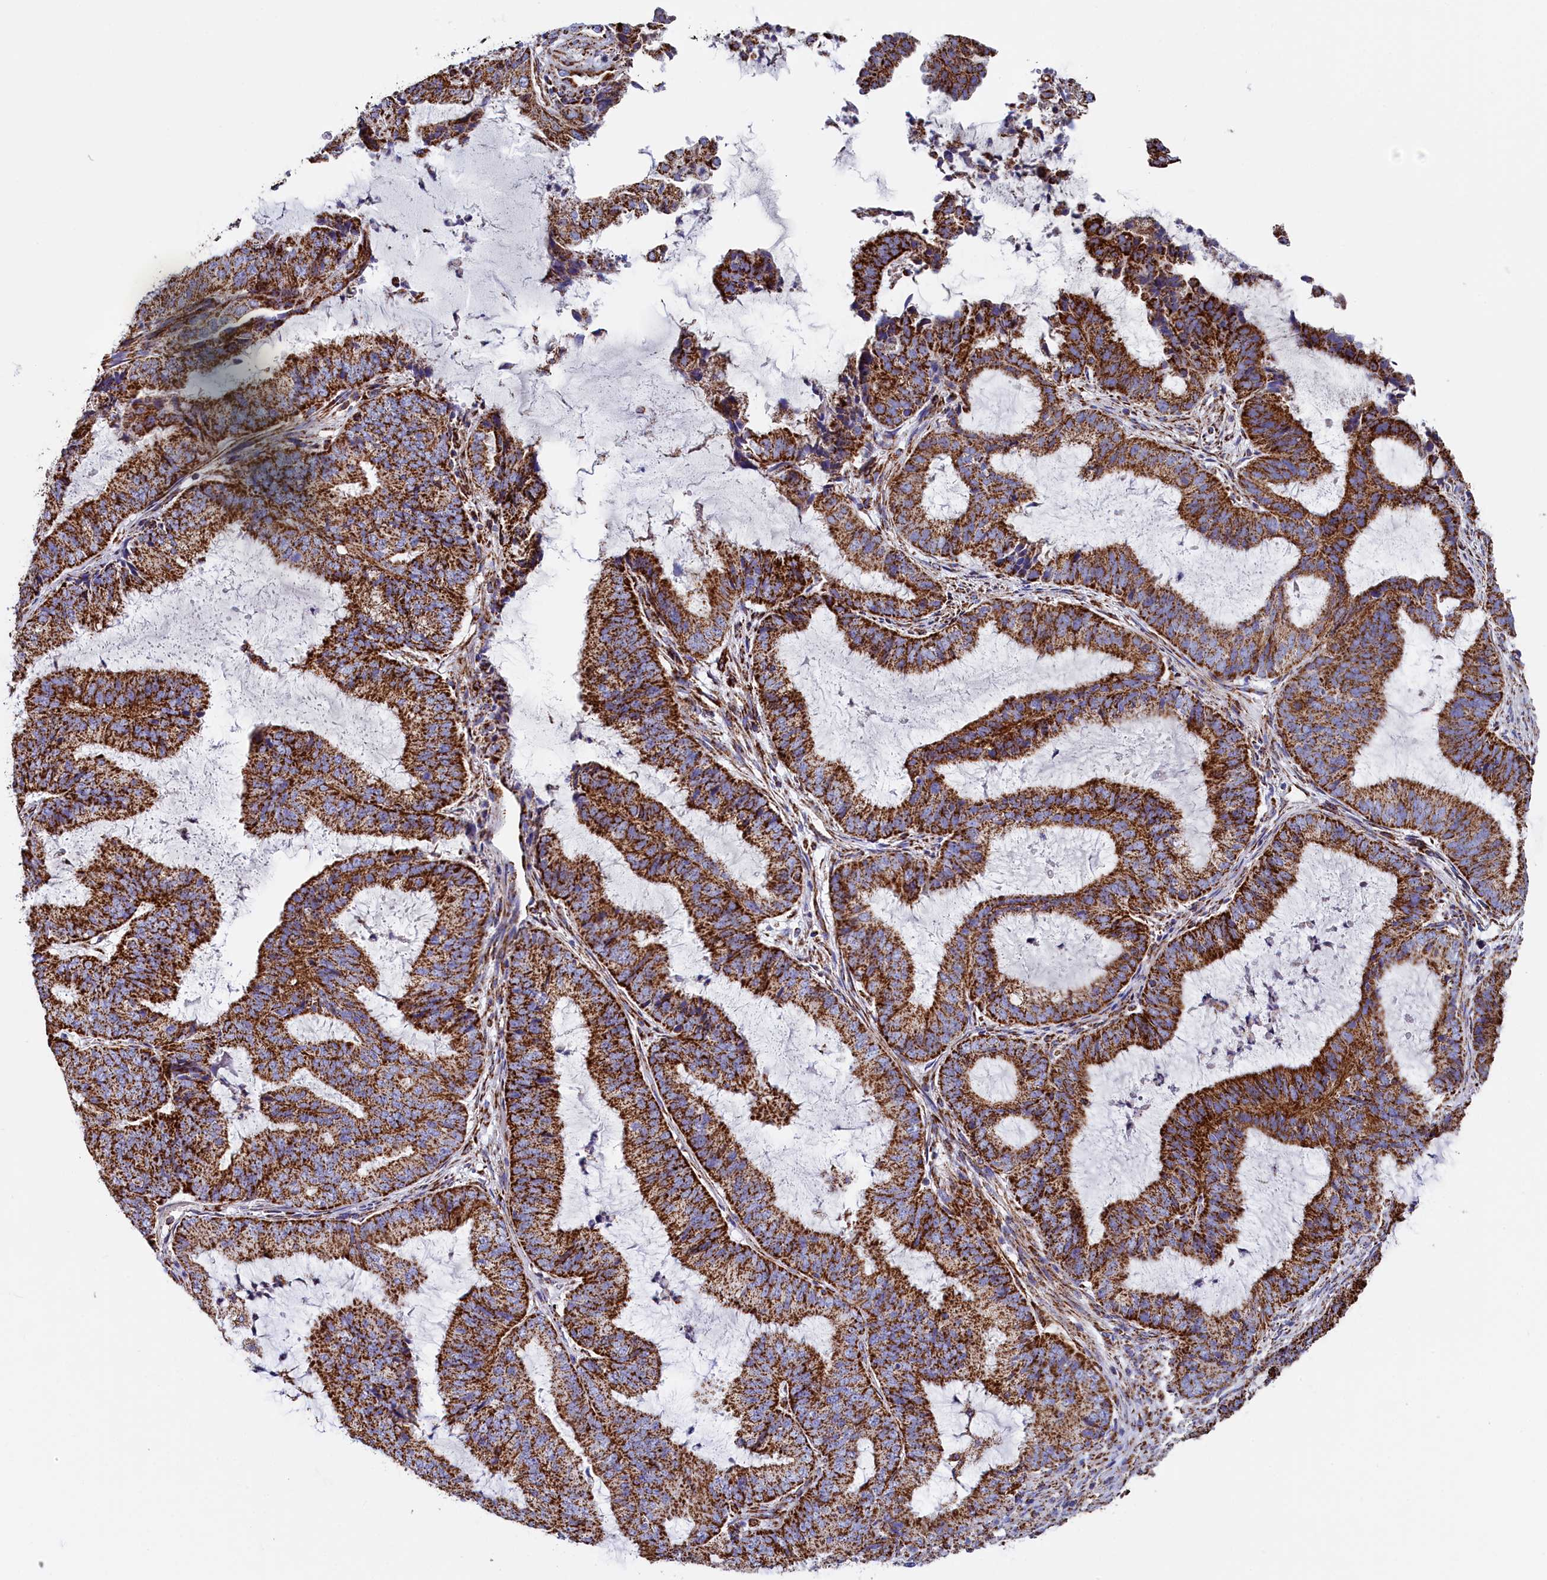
{"staining": {"intensity": "strong", "quantity": ">75%", "location": "cytoplasmic/membranous"}, "tissue": "endometrial cancer", "cell_type": "Tumor cells", "image_type": "cancer", "snomed": [{"axis": "morphology", "description": "Adenocarcinoma, NOS"}, {"axis": "topography", "description": "Endometrium"}], "caption": "The immunohistochemical stain labels strong cytoplasmic/membranous positivity in tumor cells of endometrial cancer (adenocarcinoma) tissue. Nuclei are stained in blue.", "gene": "SLC39A3", "patient": {"sex": "female", "age": 51}}